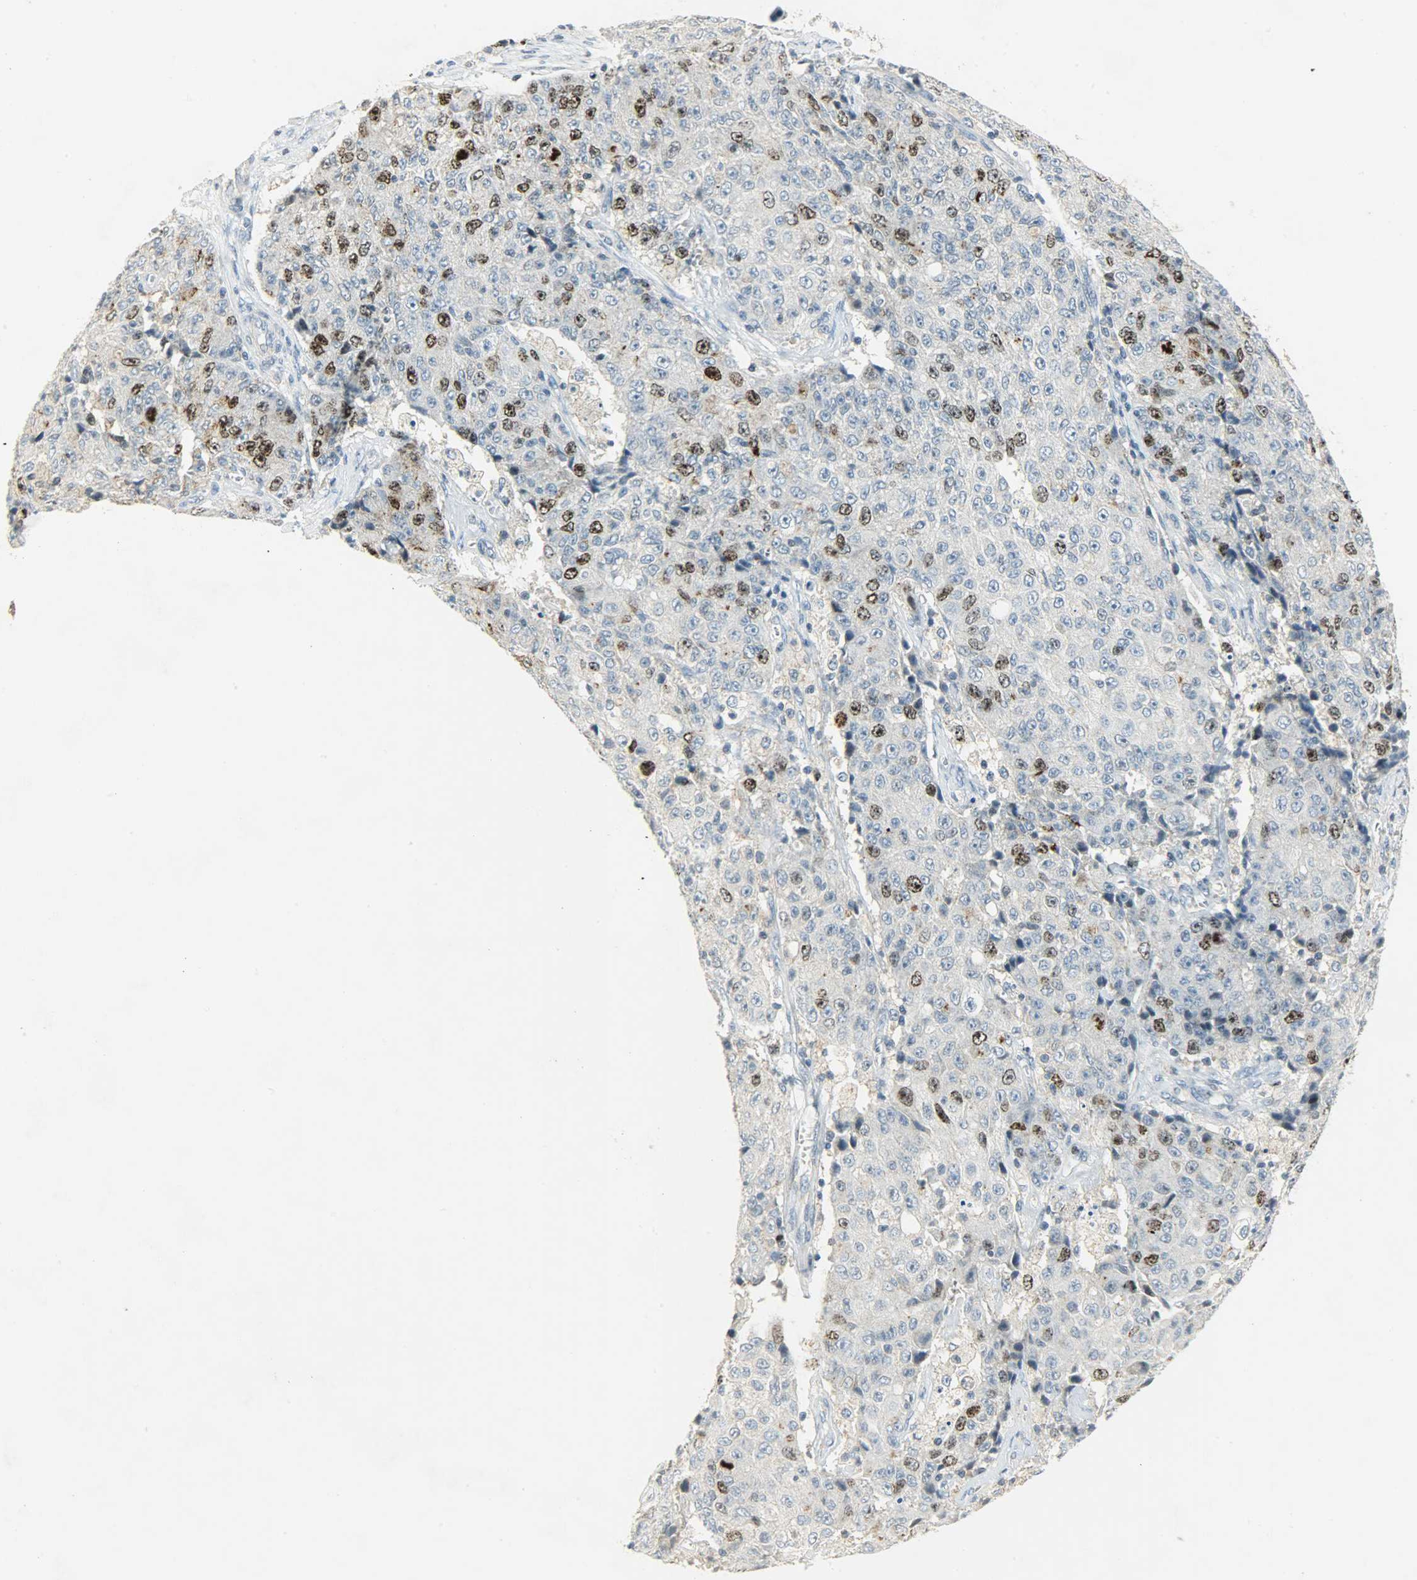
{"staining": {"intensity": "strong", "quantity": "25%-75%", "location": "nuclear"}, "tissue": "ovarian cancer", "cell_type": "Tumor cells", "image_type": "cancer", "snomed": [{"axis": "morphology", "description": "Carcinoma, endometroid"}, {"axis": "topography", "description": "Ovary"}], "caption": "Human ovarian cancer stained with a brown dye exhibits strong nuclear positive expression in approximately 25%-75% of tumor cells.", "gene": "AURKB", "patient": {"sex": "female", "age": 42}}